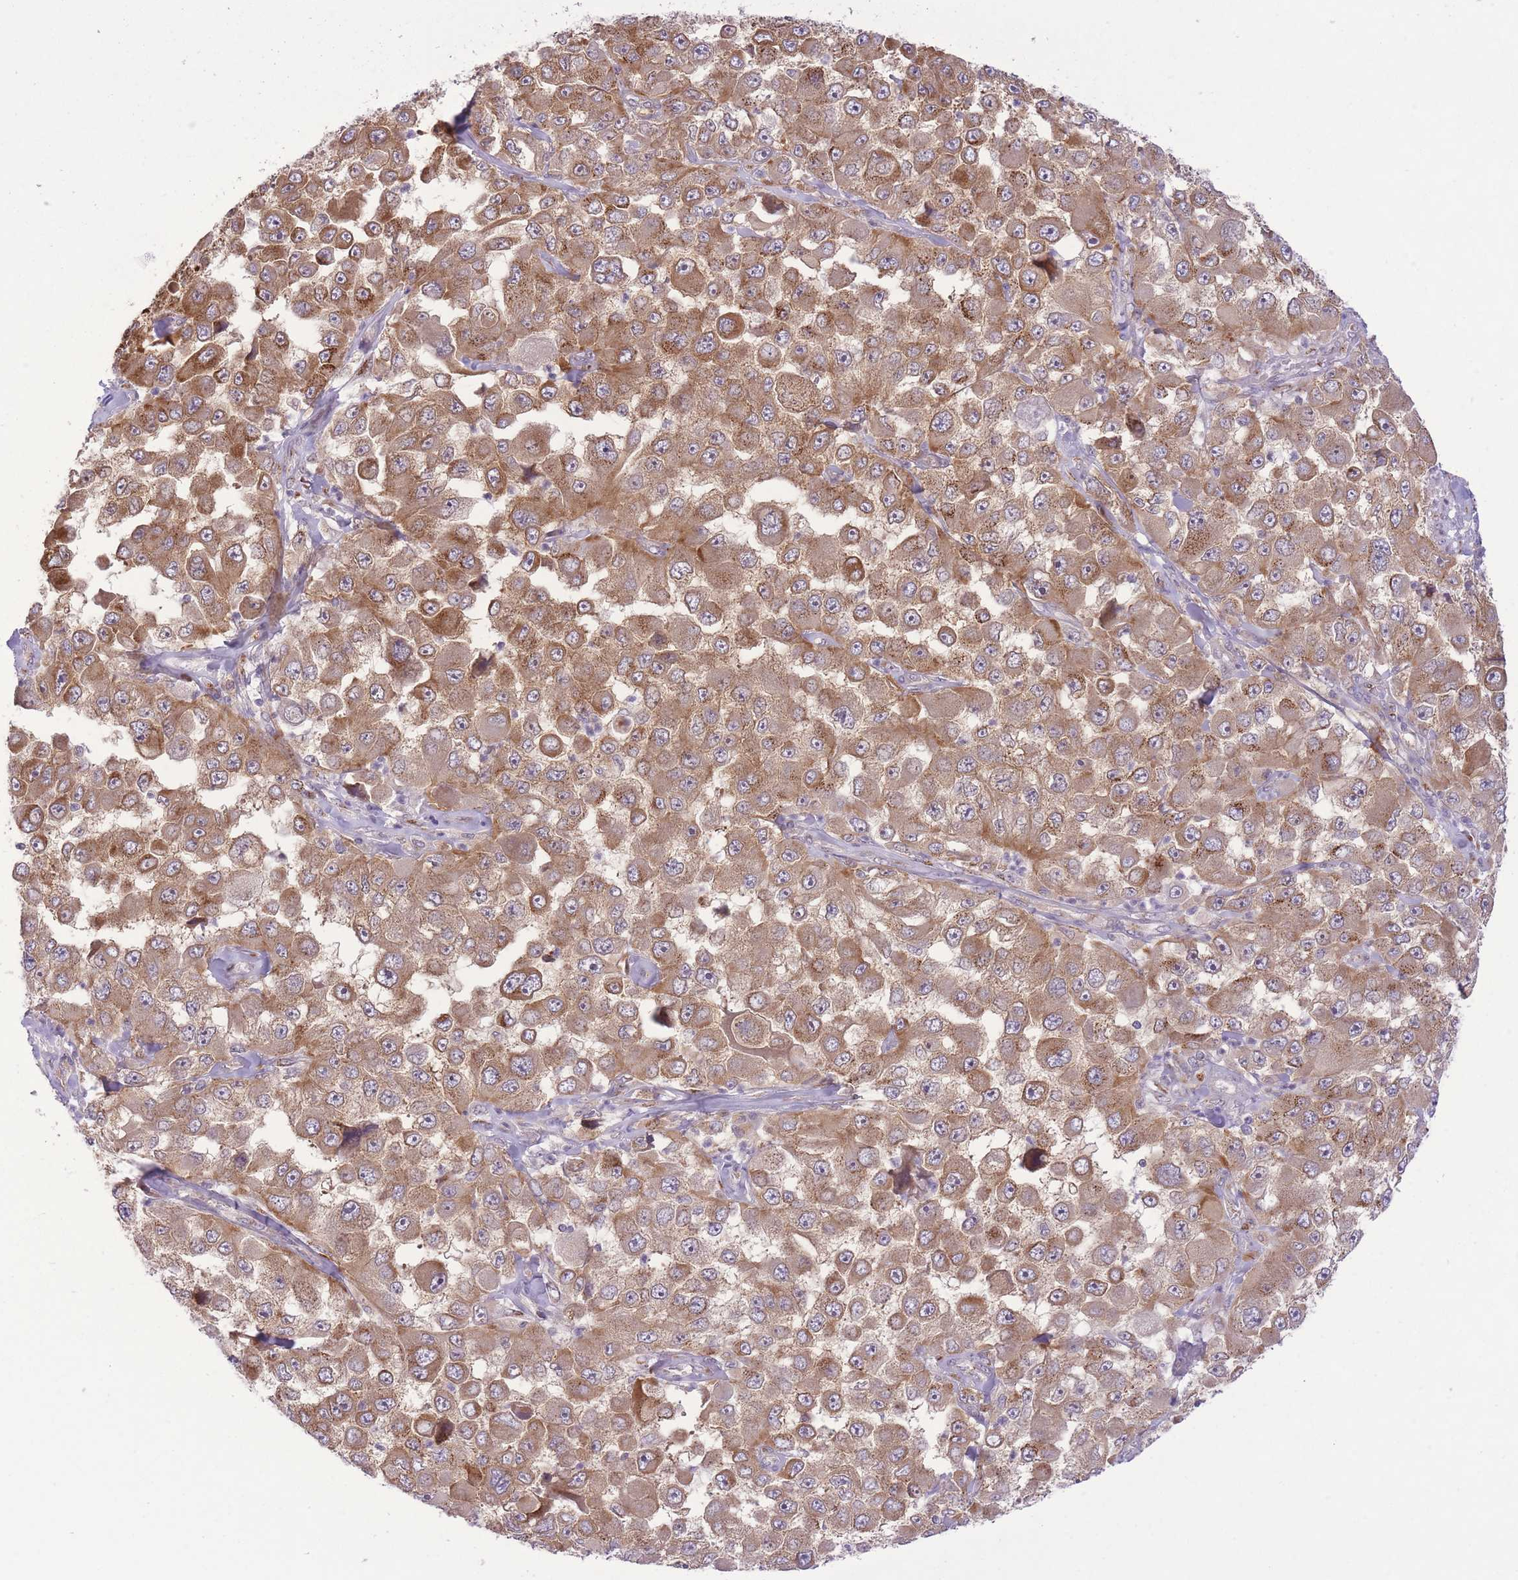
{"staining": {"intensity": "moderate", "quantity": ">75%", "location": "cytoplasmic/membranous"}, "tissue": "melanoma", "cell_type": "Tumor cells", "image_type": "cancer", "snomed": [{"axis": "morphology", "description": "Malignant melanoma, Metastatic site"}, {"axis": "topography", "description": "Lymph node"}], "caption": "Moderate cytoplasmic/membranous staining is identified in about >75% of tumor cells in melanoma.", "gene": "ZBED5", "patient": {"sex": "male", "age": 62}}